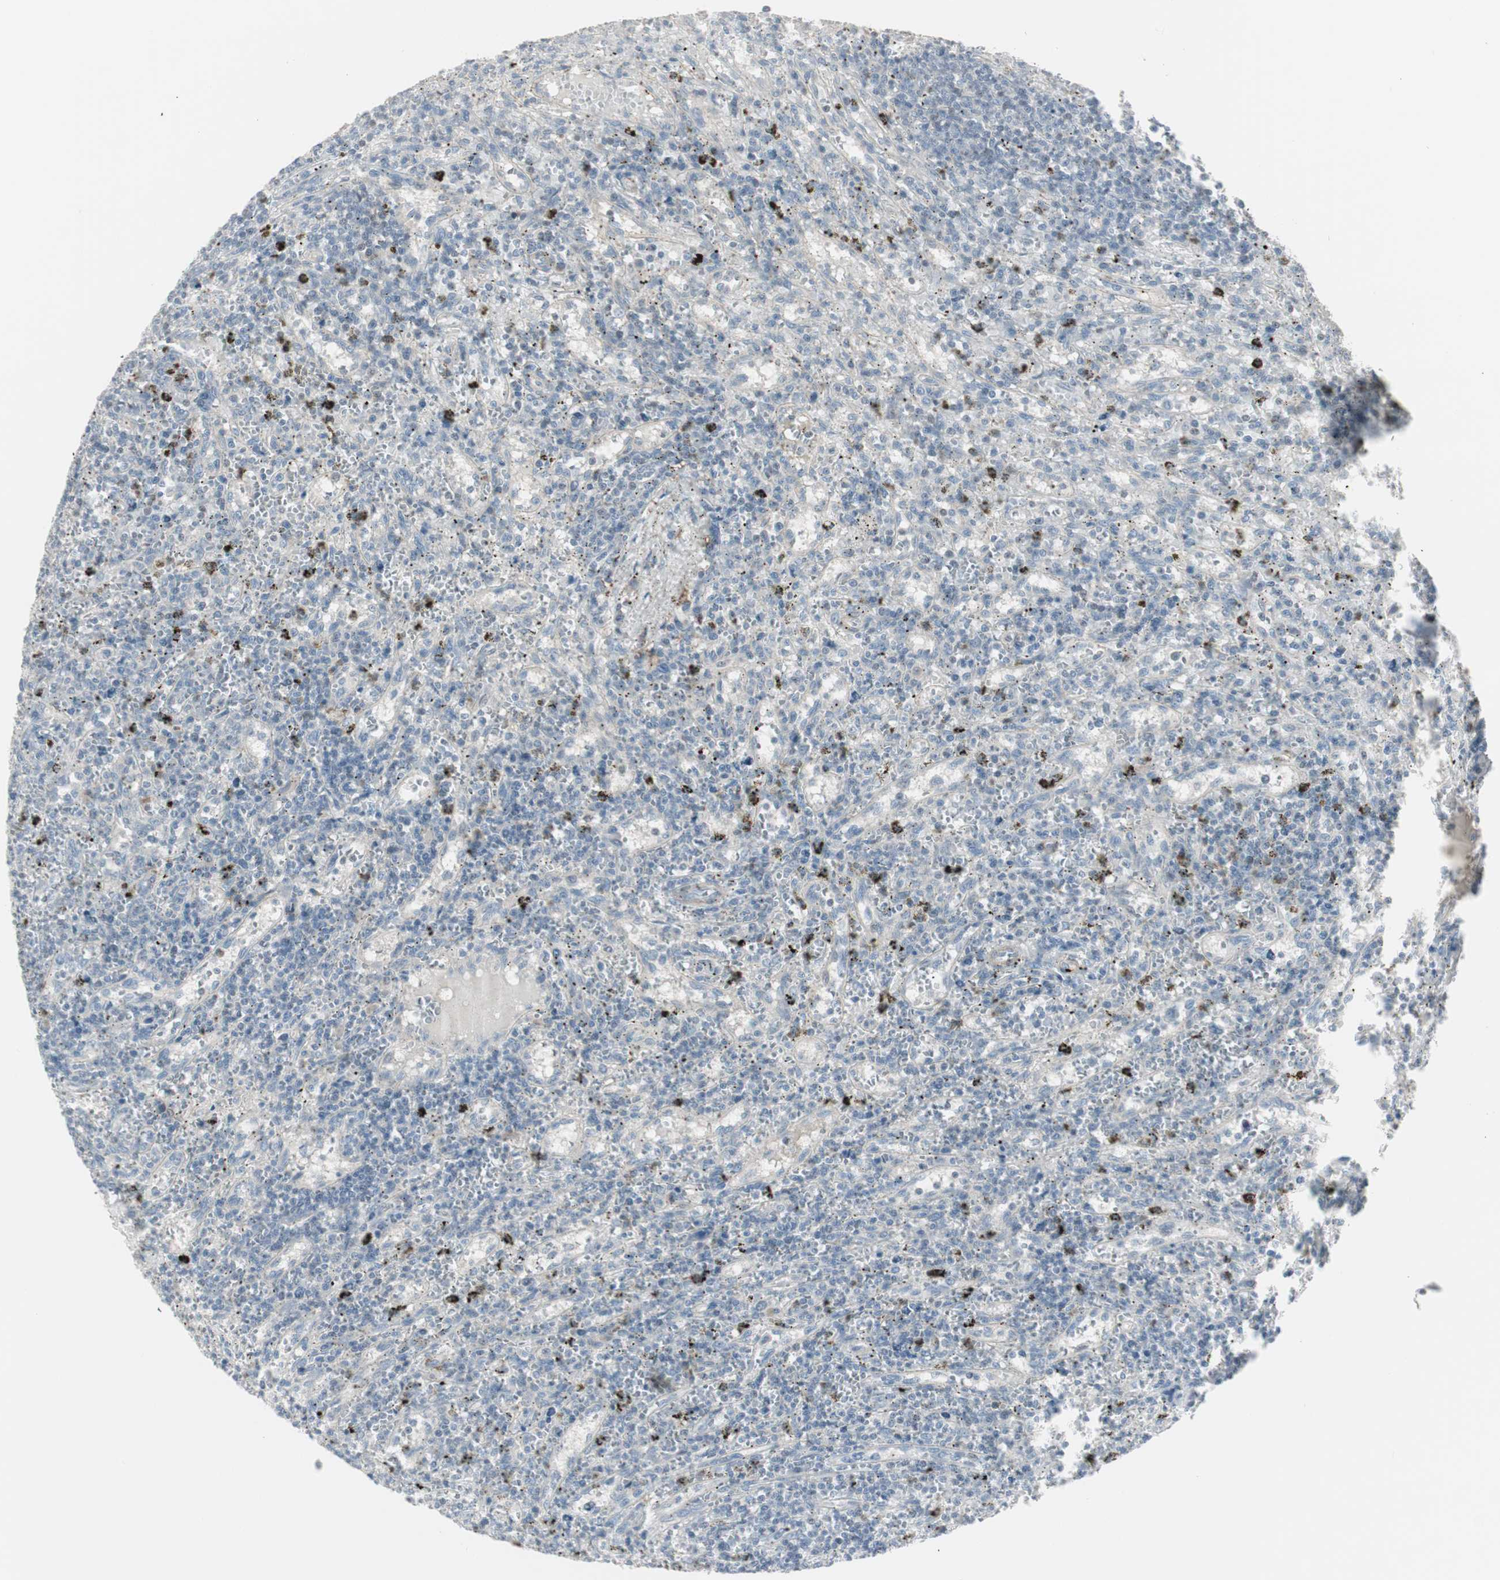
{"staining": {"intensity": "negative", "quantity": "none", "location": "none"}, "tissue": "lymphoma", "cell_type": "Tumor cells", "image_type": "cancer", "snomed": [{"axis": "morphology", "description": "Malignant lymphoma, non-Hodgkin's type, Low grade"}, {"axis": "topography", "description": "Spleen"}], "caption": "Image shows no significant protein positivity in tumor cells of lymphoma.", "gene": "DMPK", "patient": {"sex": "male", "age": 76}}